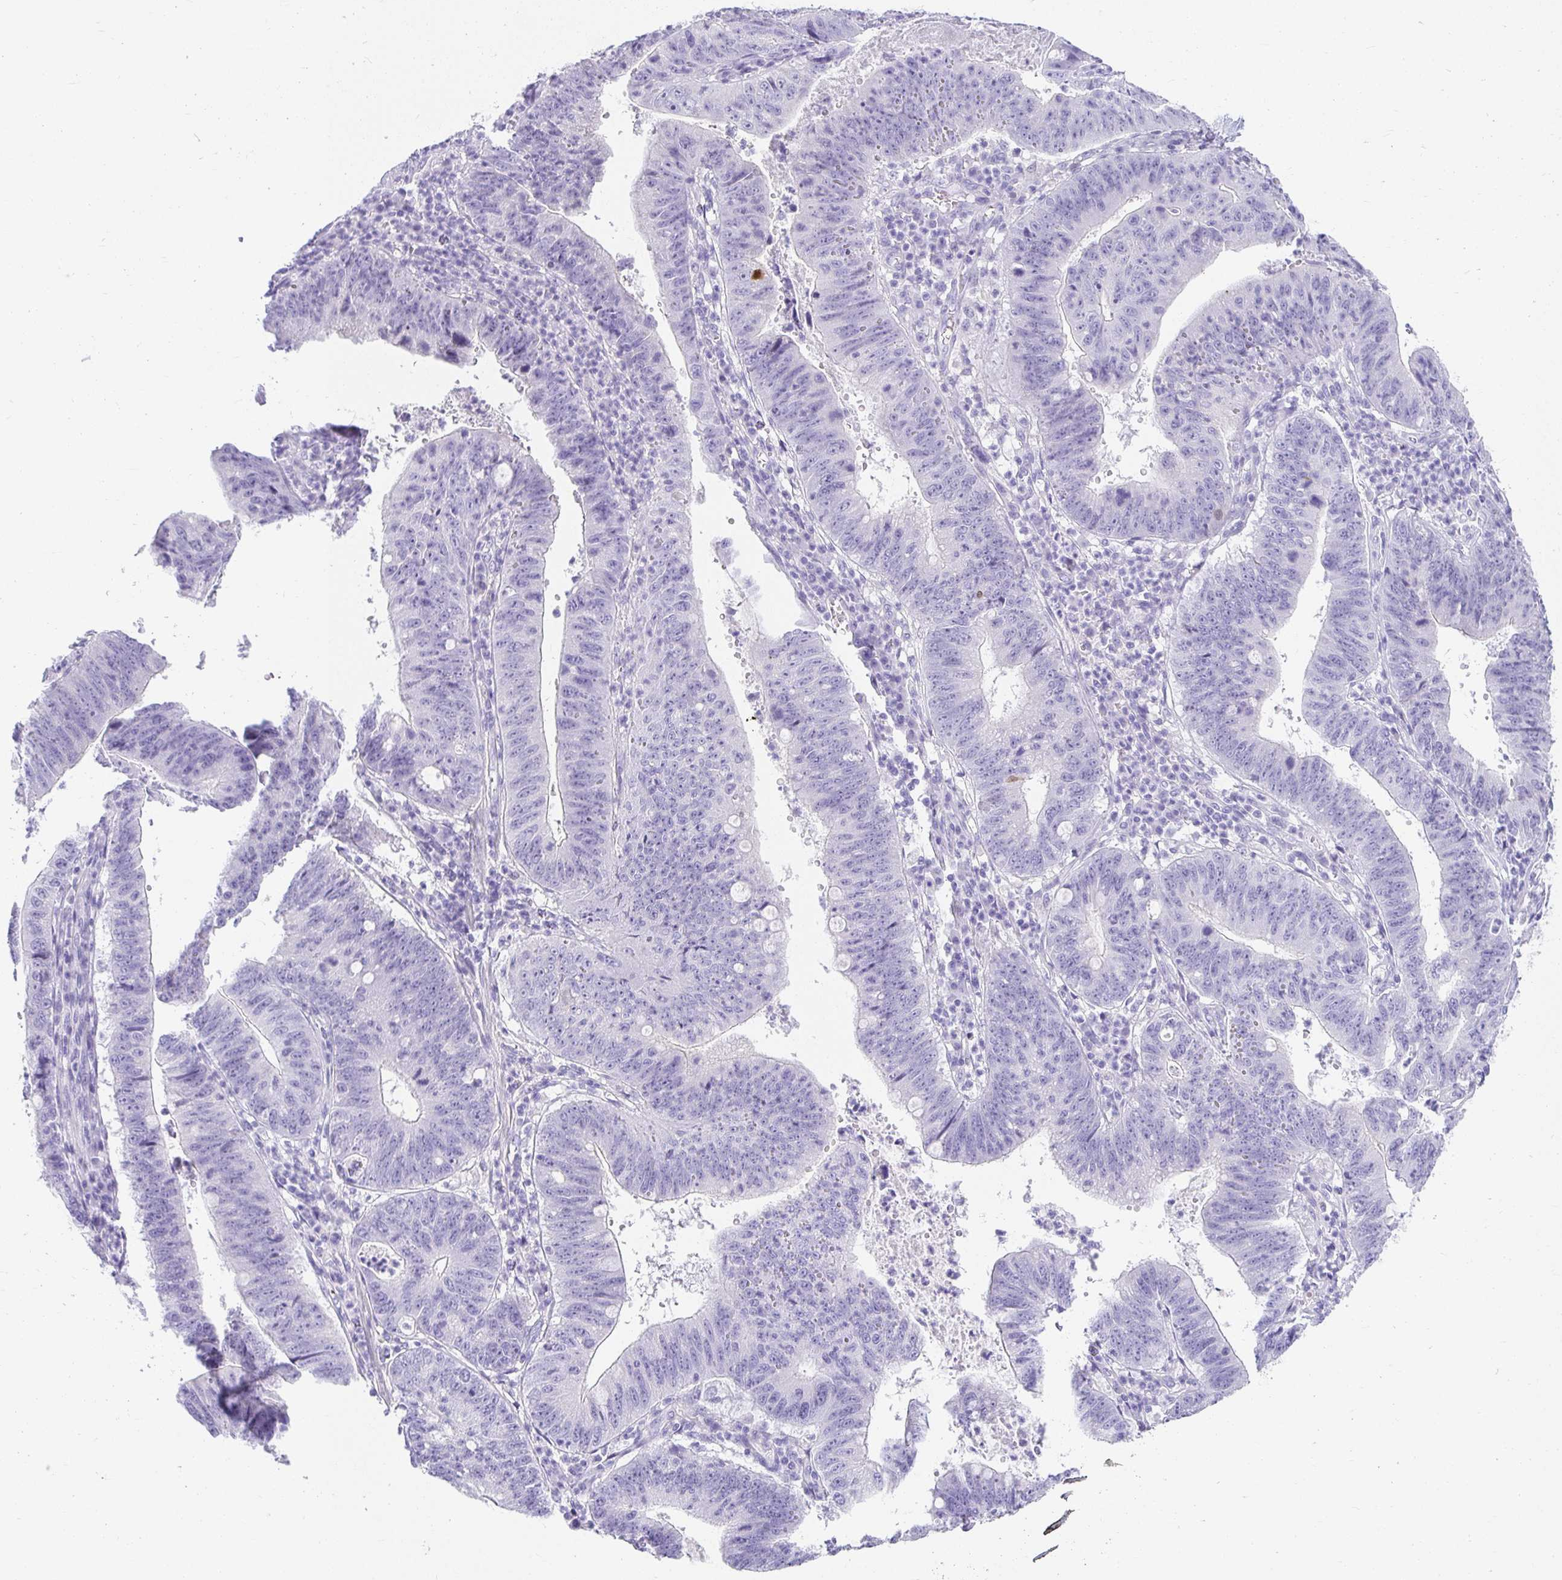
{"staining": {"intensity": "negative", "quantity": "none", "location": "none"}, "tissue": "stomach cancer", "cell_type": "Tumor cells", "image_type": "cancer", "snomed": [{"axis": "morphology", "description": "Adenocarcinoma, NOS"}, {"axis": "topography", "description": "Stomach"}], "caption": "This is an immunohistochemistry photomicrograph of stomach adenocarcinoma. There is no staining in tumor cells.", "gene": "CHAT", "patient": {"sex": "male", "age": 59}}